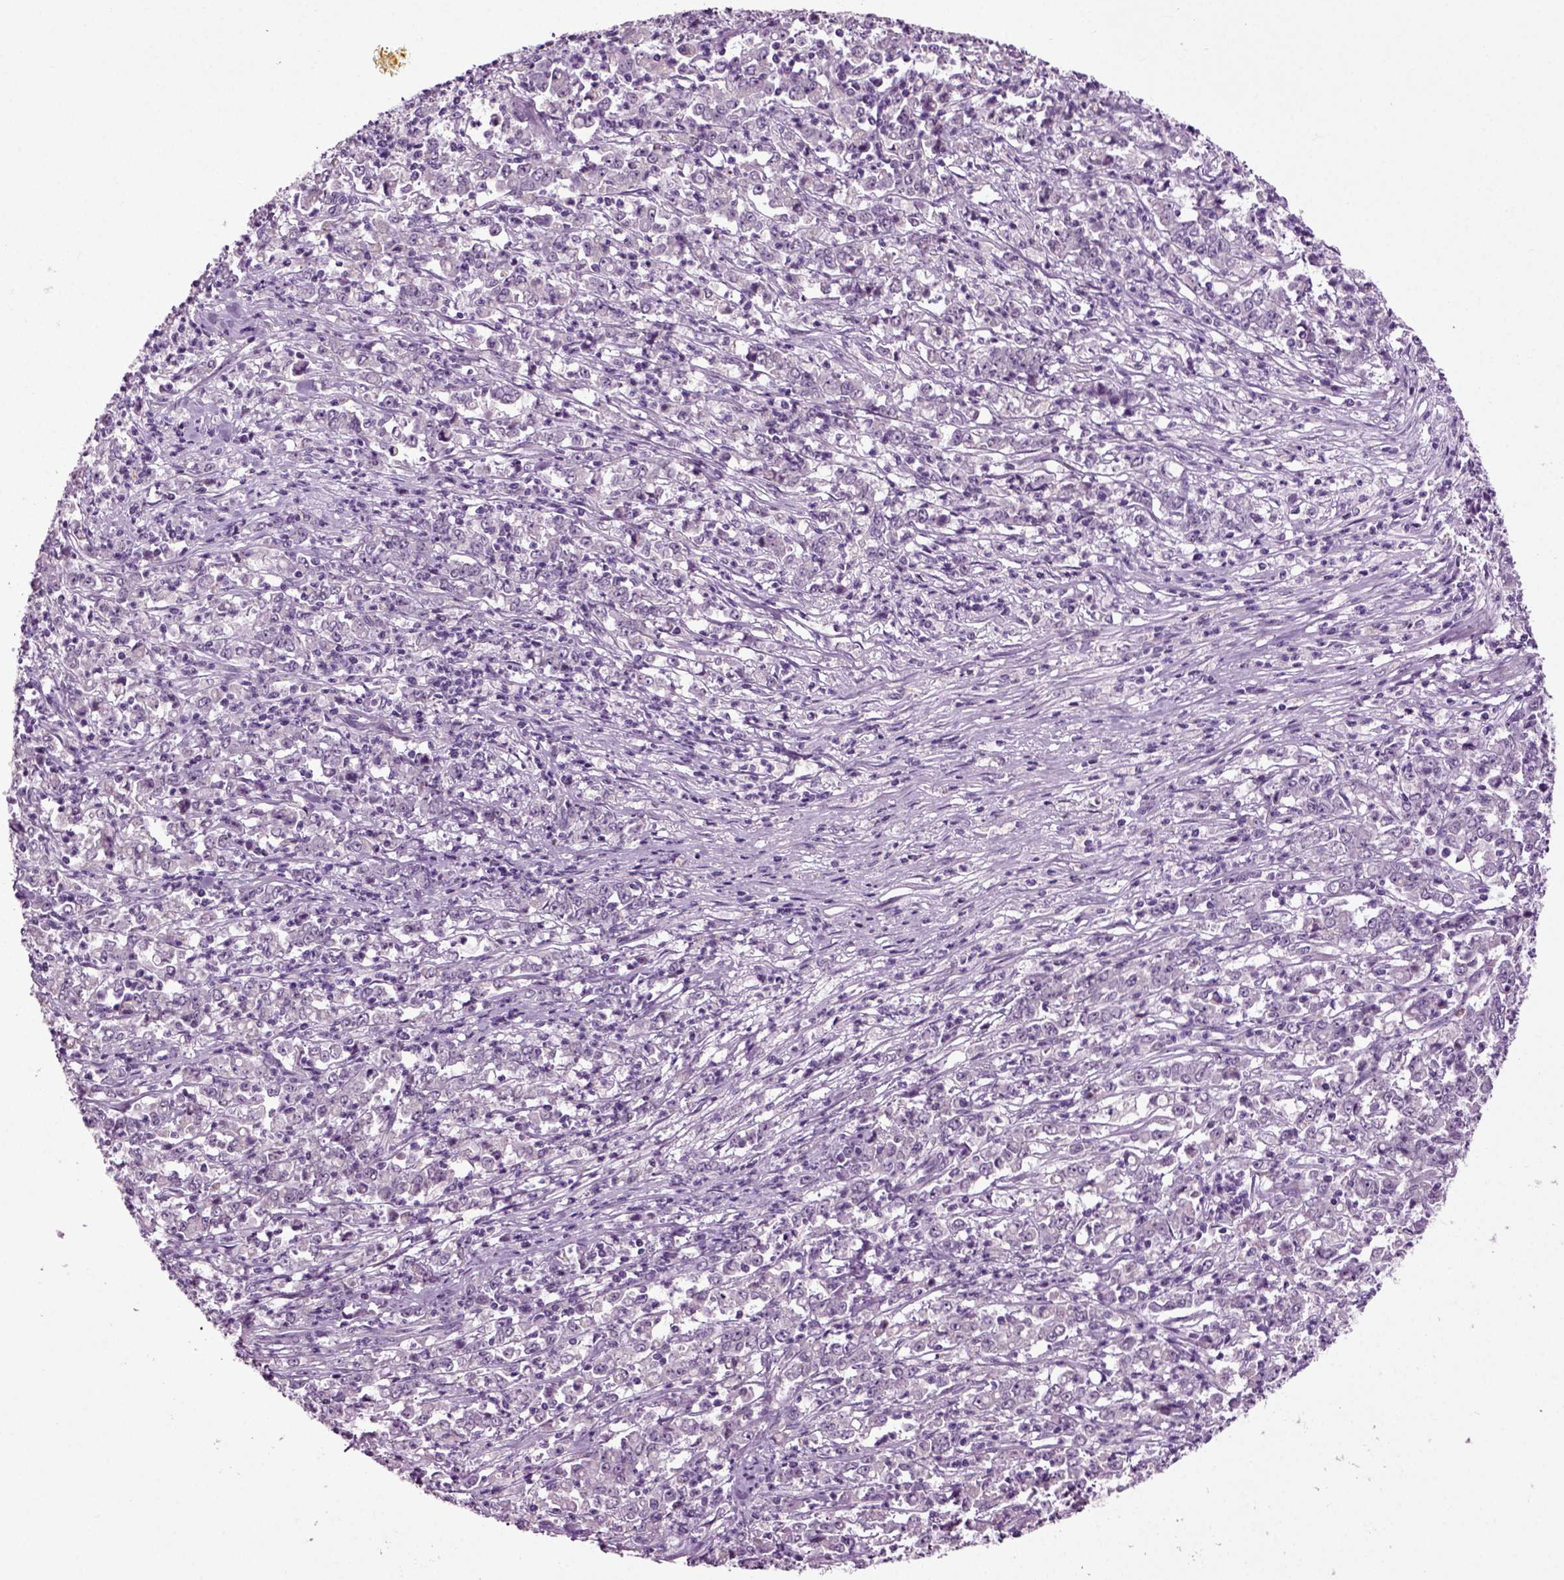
{"staining": {"intensity": "negative", "quantity": "none", "location": "none"}, "tissue": "stomach cancer", "cell_type": "Tumor cells", "image_type": "cancer", "snomed": [{"axis": "morphology", "description": "Adenocarcinoma, NOS"}, {"axis": "topography", "description": "Stomach, lower"}], "caption": "A photomicrograph of human stomach cancer is negative for staining in tumor cells.", "gene": "SPATA17", "patient": {"sex": "female", "age": 71}}